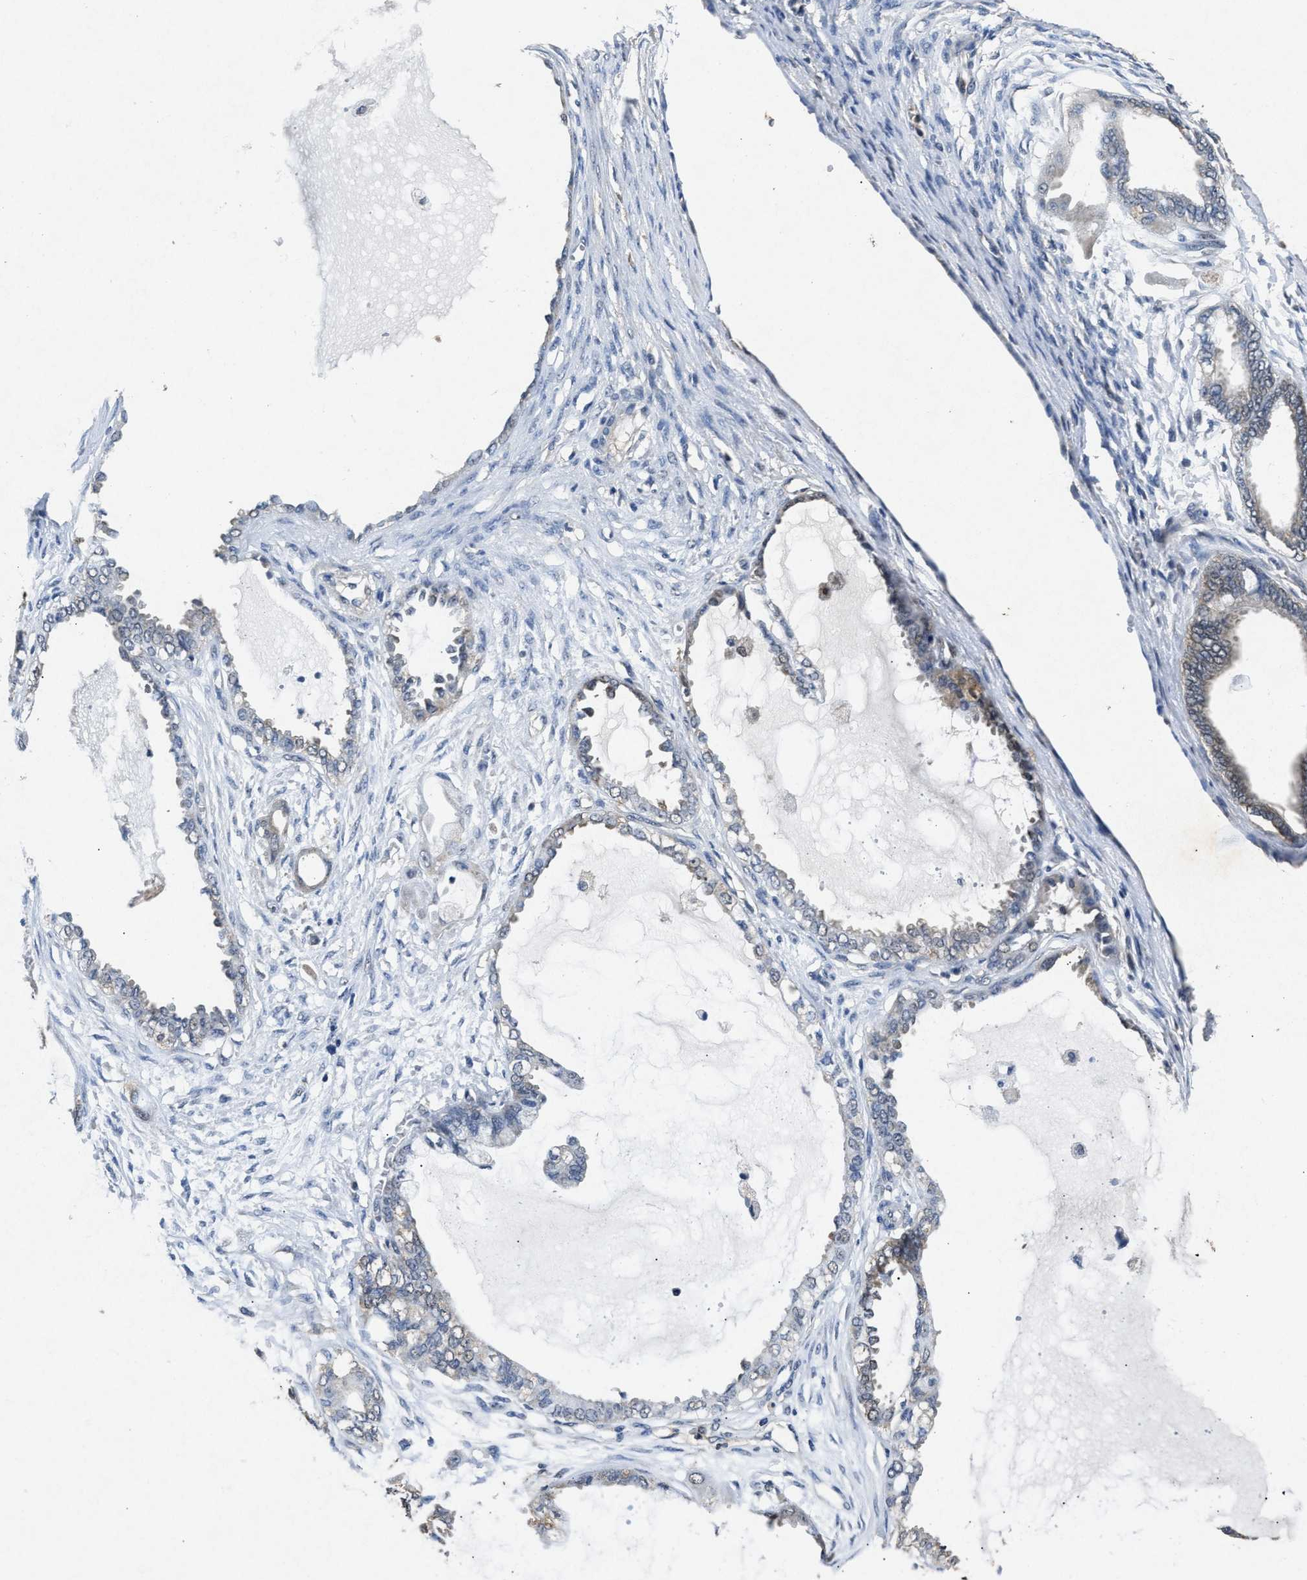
{"staining": {"intensity": "weak", "quantity": "<25%", "location": "cytoplasmic/membranous"}, "tissue": "ovarian cancer", "cell_type": "Tumor cells", "image_type": "cancer", "snomed": [{"axis": "morphology", "description": "Carcinoma, NOS"}, {"axis": "morphology", "description": "Carcinoma, endometroid"}, {"axis": "topography", "description": "Ovary"}], "caption": "Ovarian endometroid carcinoma was stained to show a protein in brown. There is no significant expression in tumor cells. (DAB IHC visualized using brightfield microscopy, high magnification).", "gene": "ACAT2", "patient": {"sex": "female", "age": 50}}